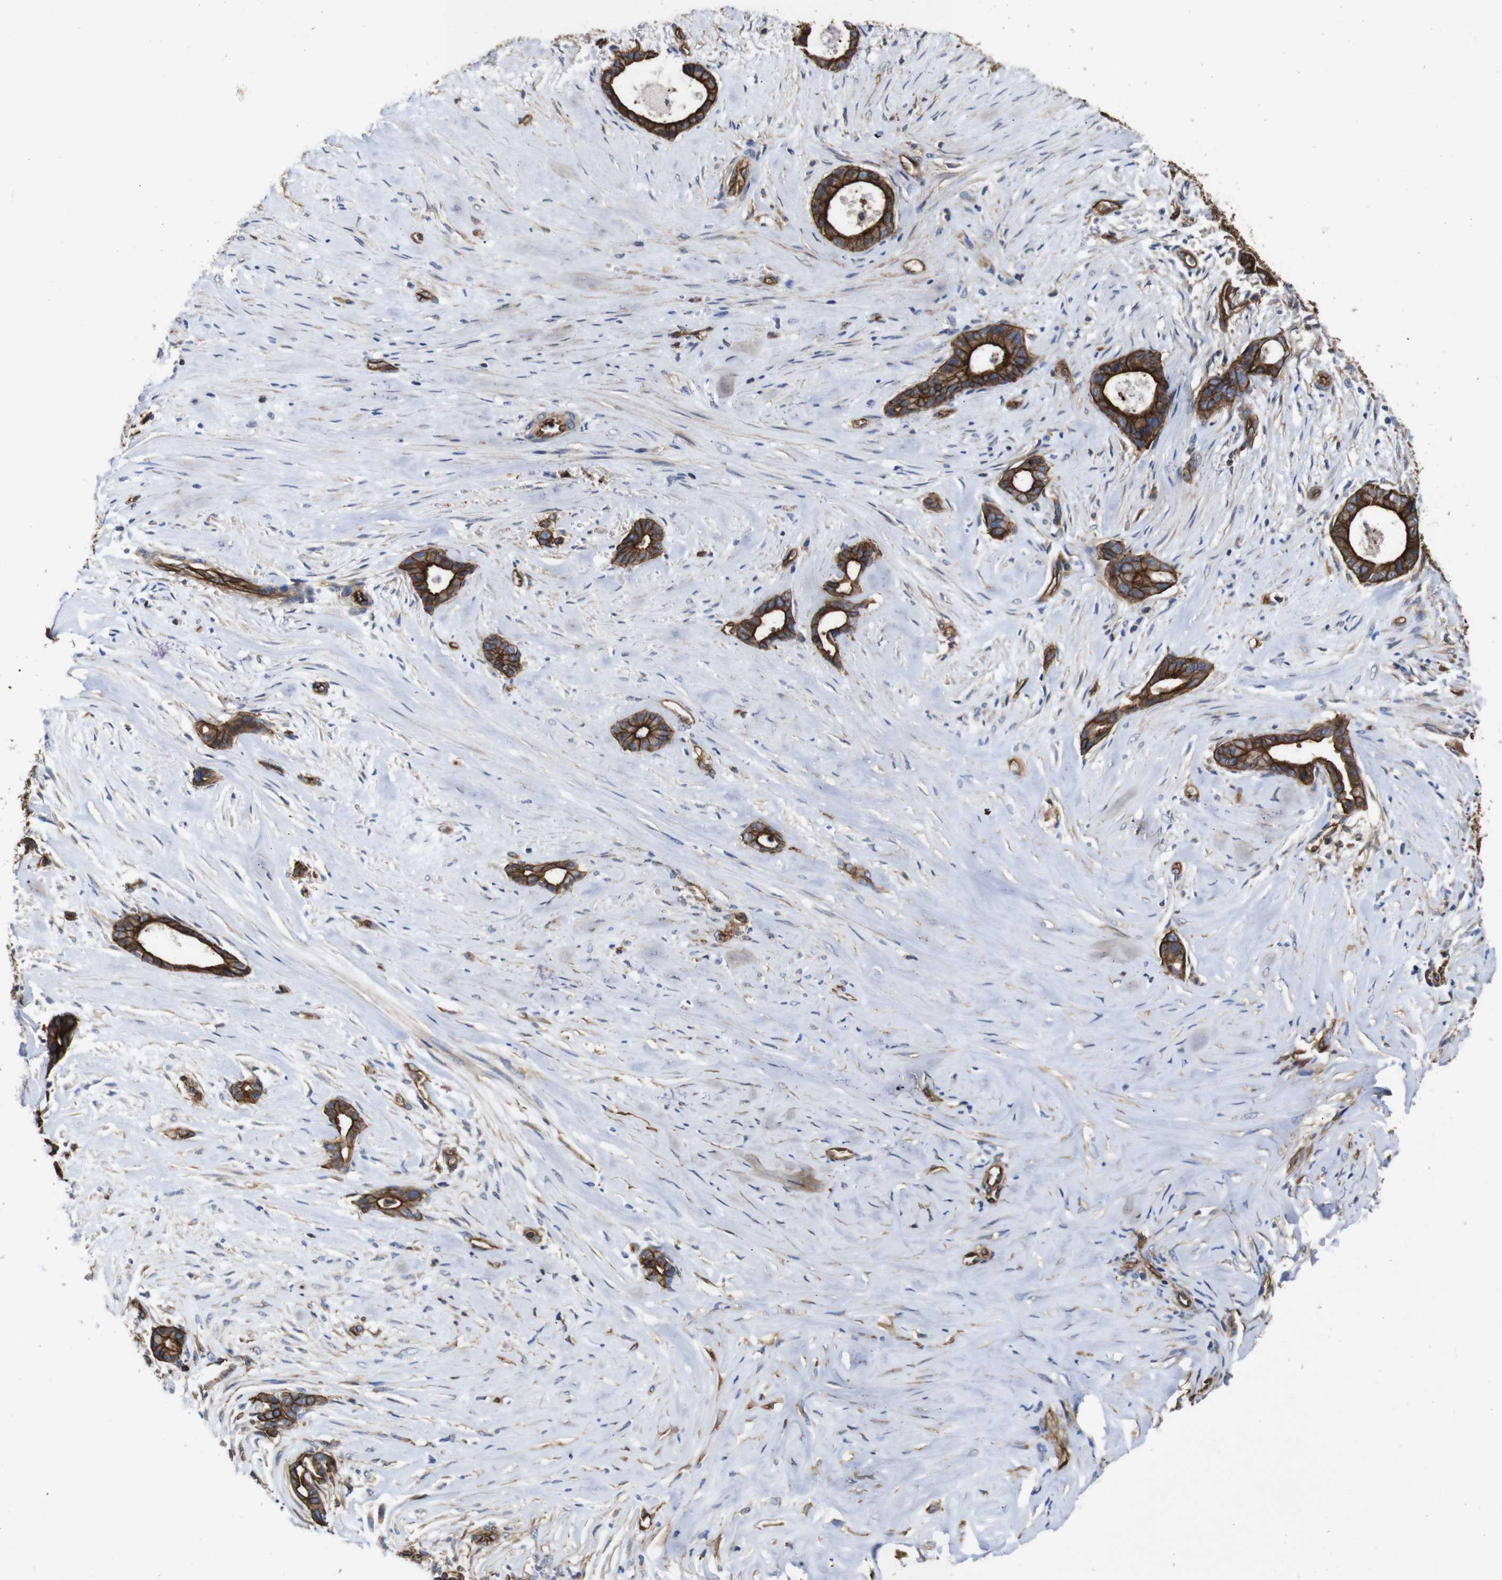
{"staining": {"intensity": "strong", "quantity": ">75%", "location": "cytoplasmic/membranous"}, "tissue": "liver cancer", "cell_type": "Tumor cells", "image_type": "cancer", "snomed": [{"axis": "morphology", "description": "Cholangiocarcinoma"}, {"axis": "topography", "description": "Liver"}], "caption": "Human cholangiocarcinoma (liver) stained with a protein marker exhibits strong staining in tumor cells.", "gene": "SPTBN1", "patient": {"sex": "female", "age": 55}}